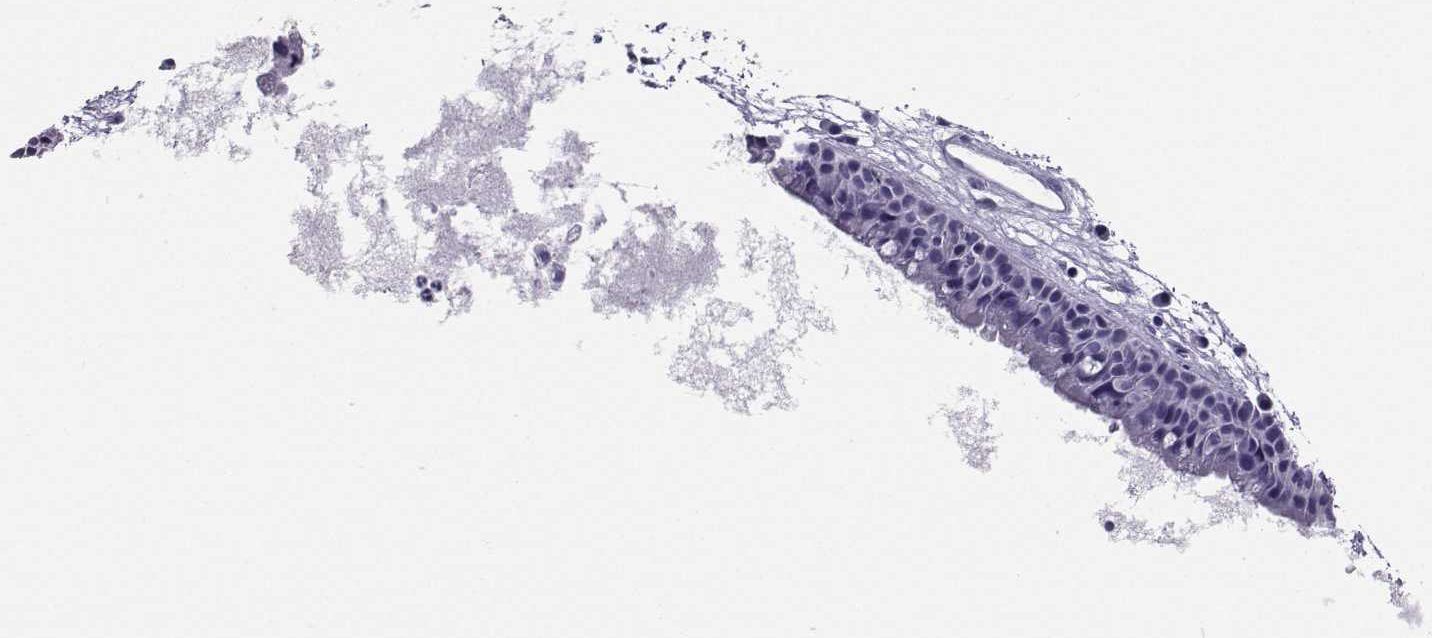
{"staining": {"intensity": "negative", "quantity": "none", "location": "none"}, "tissue": "nasopharynx", "cell_type": "Respiratory epithelial cells", "image_type": "normal", "snomed": [{"axis": "morphology", "description": "Normal tissue, NOS"}, {"axis": "topography", "description": "Nasopharynx"}], "caption": "This is a histopathology image of immunohistochemistry (IHC) staining of normal nasopharynx, which shows no positivity in respiratory epithelial cells.", "gene": "PGK1", "patient": {"sex": "male", "age": 61}}